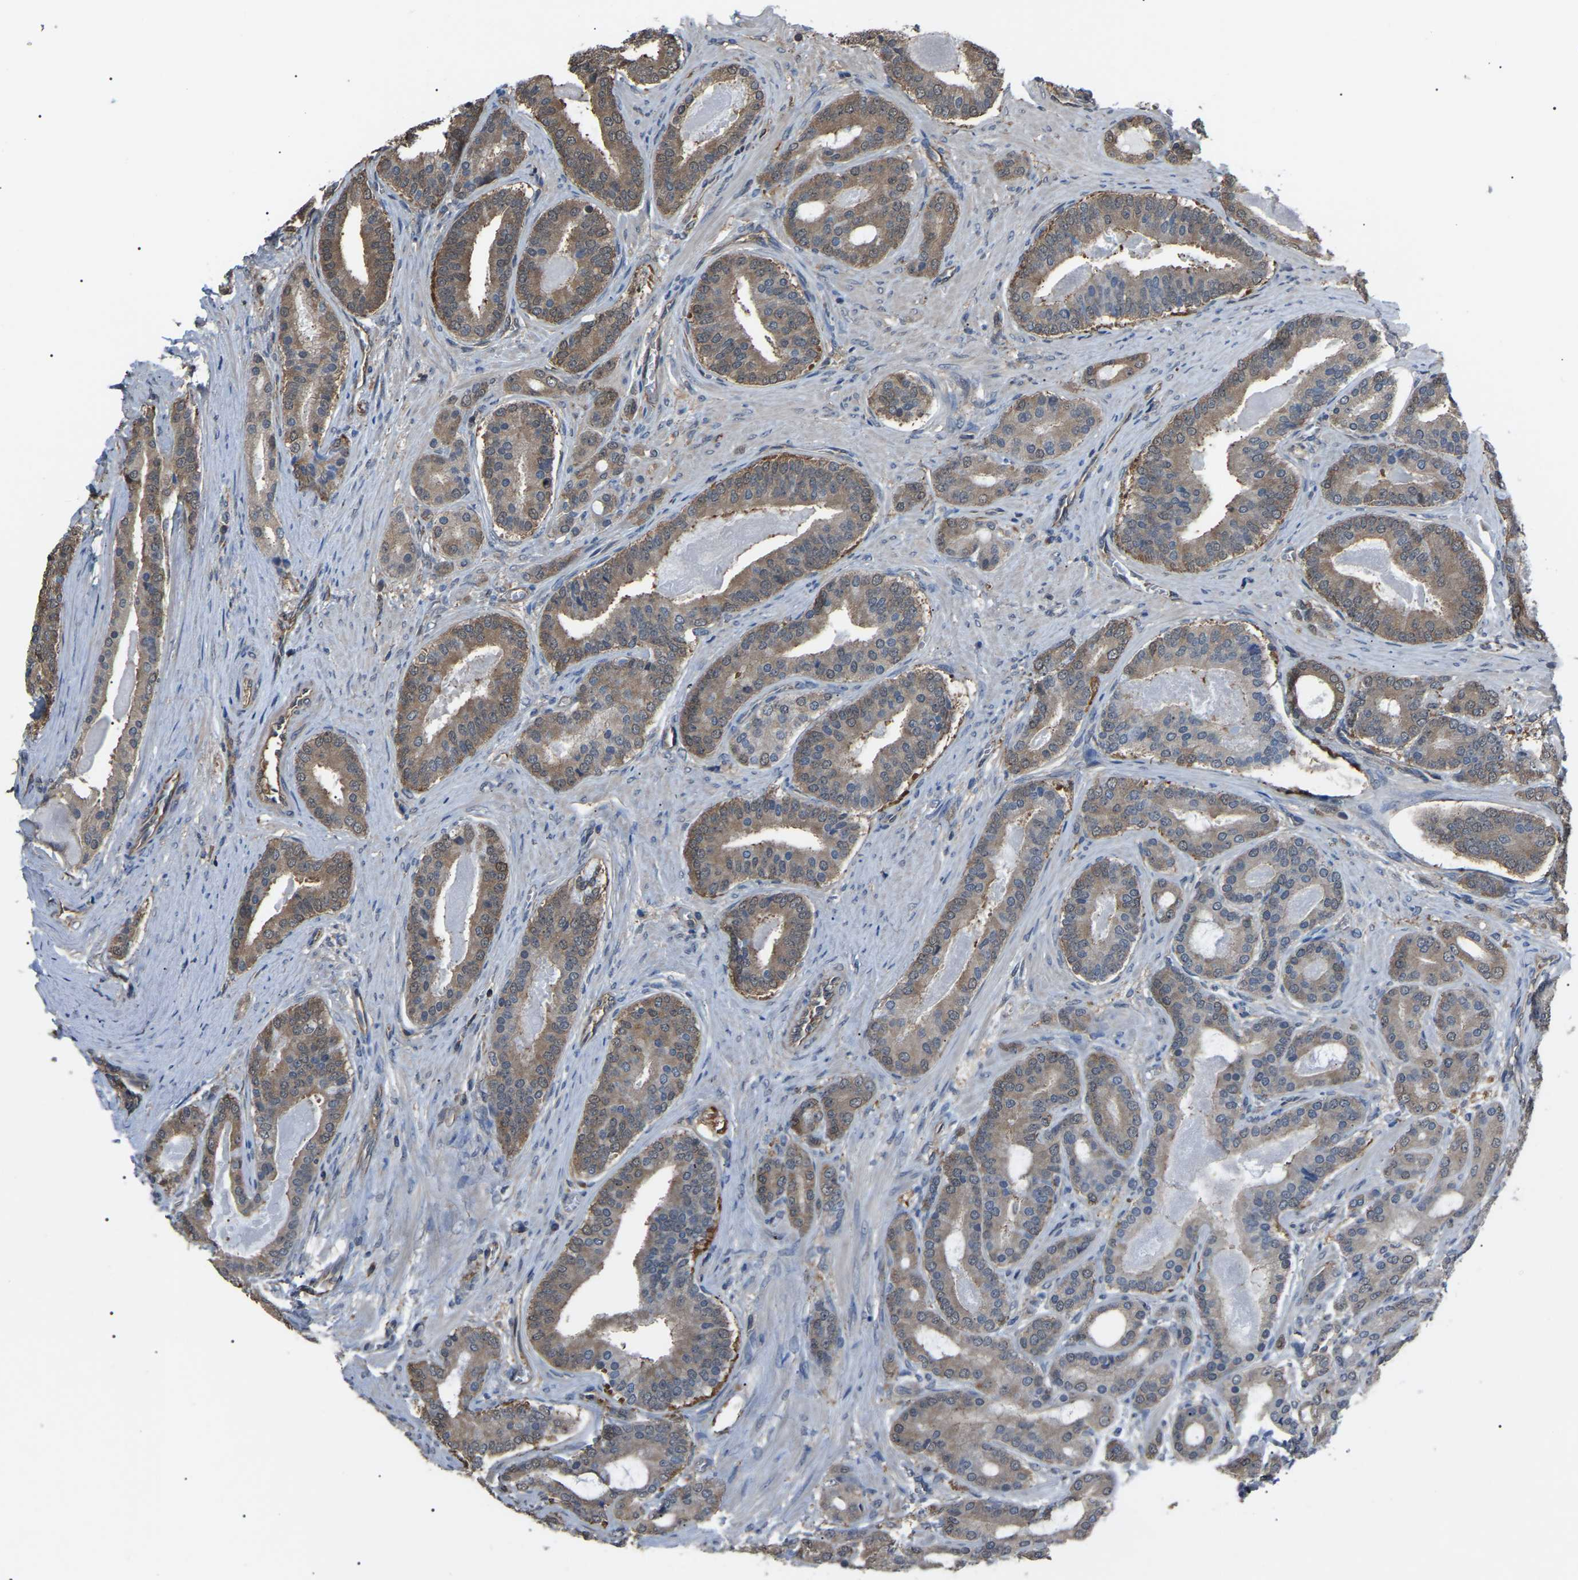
{"staining": {"intensity": "weak", "quantity": ">75%", "location": "cytoplasmic/membranous"}, "tissue": "prostate cancer", "cell_type": "Tumor cells", "image_type": "cancer", "snomed": [{"axis": "morphology", "description": "Adenocarcinoma, High grade"}, {"axis": "topography", "description": "Prostate"}], "caption": "This histopathology image demonstrates immunohistochemistry (IHC) staining of prostate cancer (high-grade adenocarcinoma), with low weak cytoplasmic/membranous staining in about >75% of tumor cells.", "gene": "PDCD5", "patient": {"sex": "male", "age": 60}}